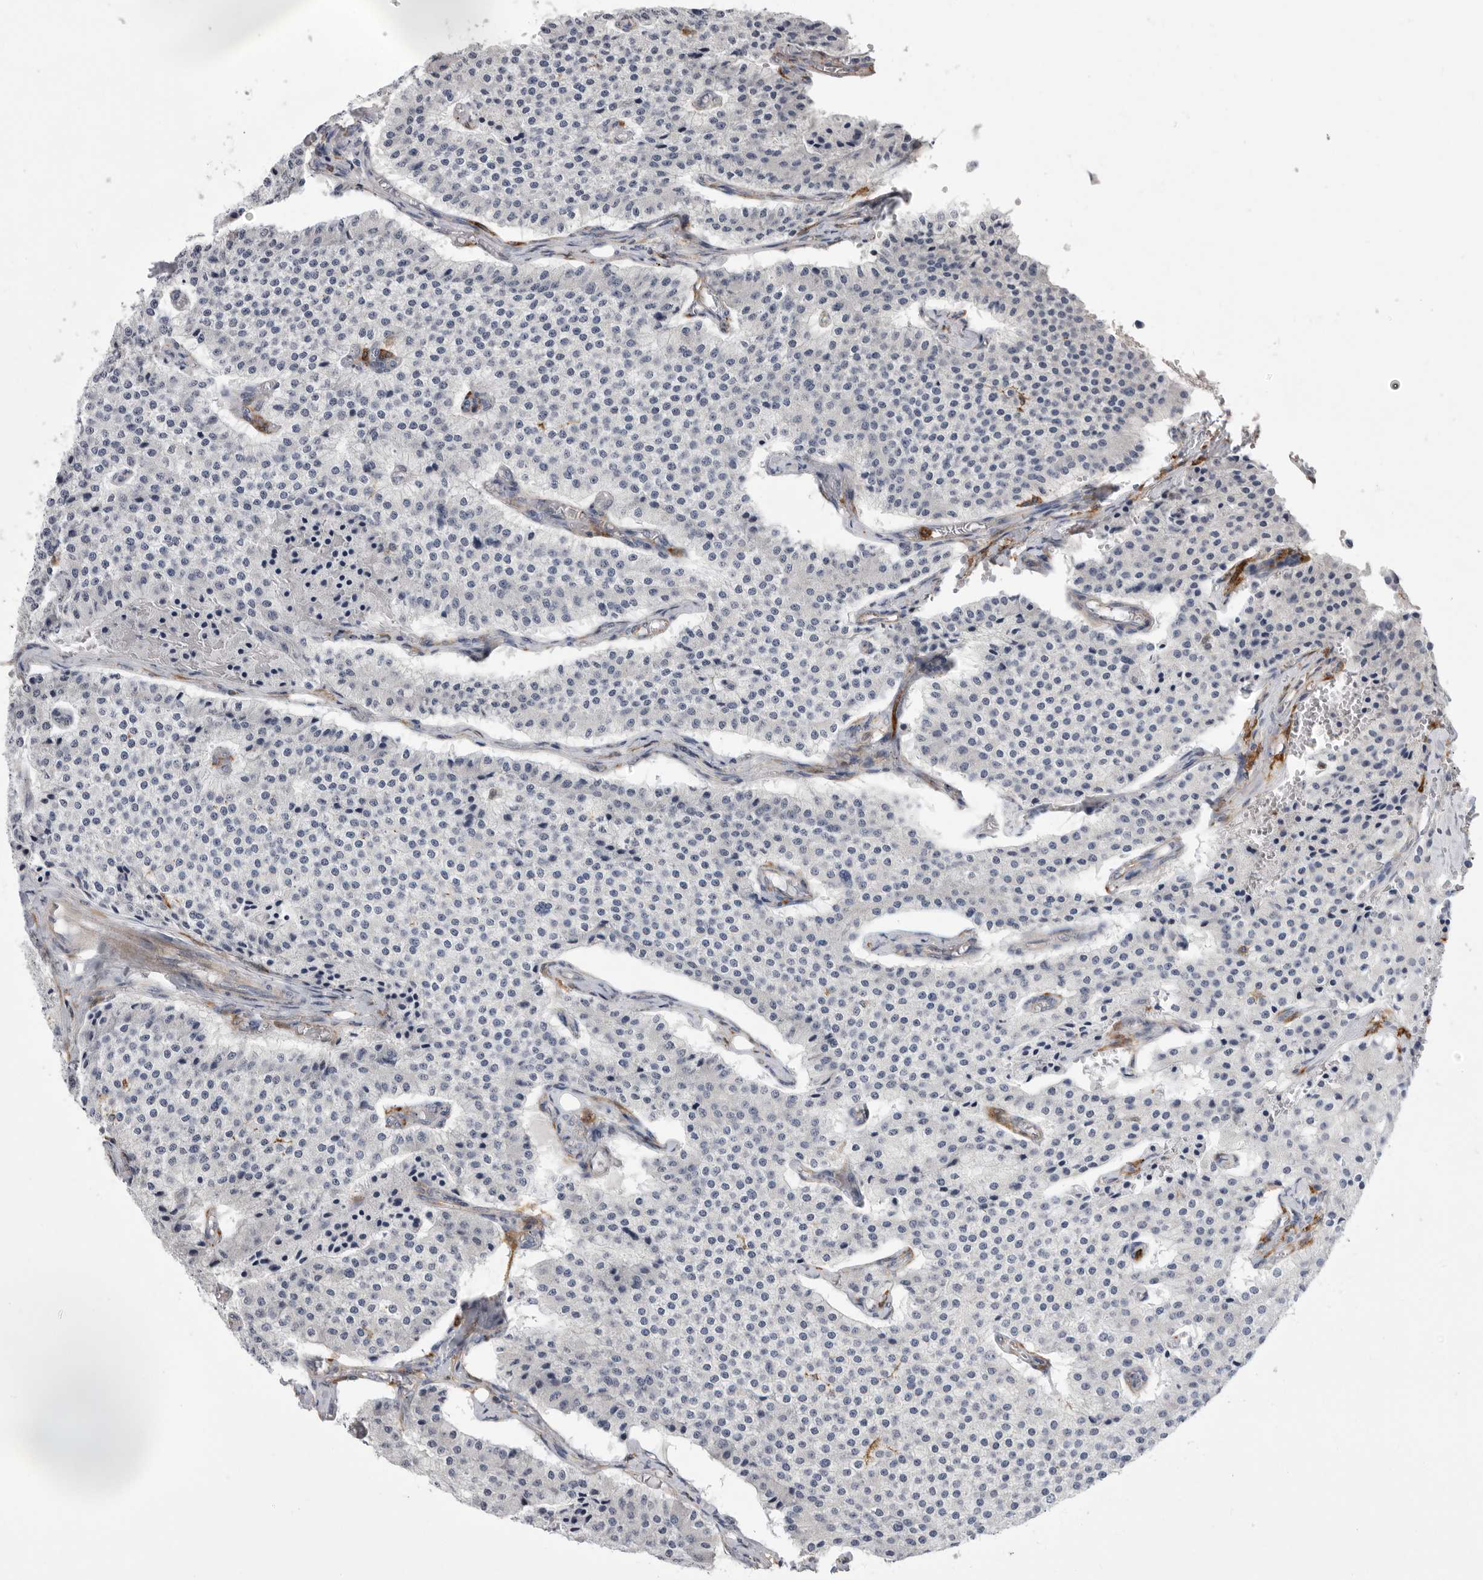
{"staining": {"intensity": "negative", "quantity": "none", "location": "none"}, "tissue": "carcinoid", "cell_type": "Tumor cells", "image_type": "cancer", "snomed": [{"axis": "morphology", "description": "Carcinoid, malignant, NOS"}, {"axis": "topography", "description": "Colon"}], "caption": "Histopathology image shows no protein expression in tumor cells of carcinoid tissue.", "gene": "SIGLEC10", "patient": {"sex": "female", "age": 52}}